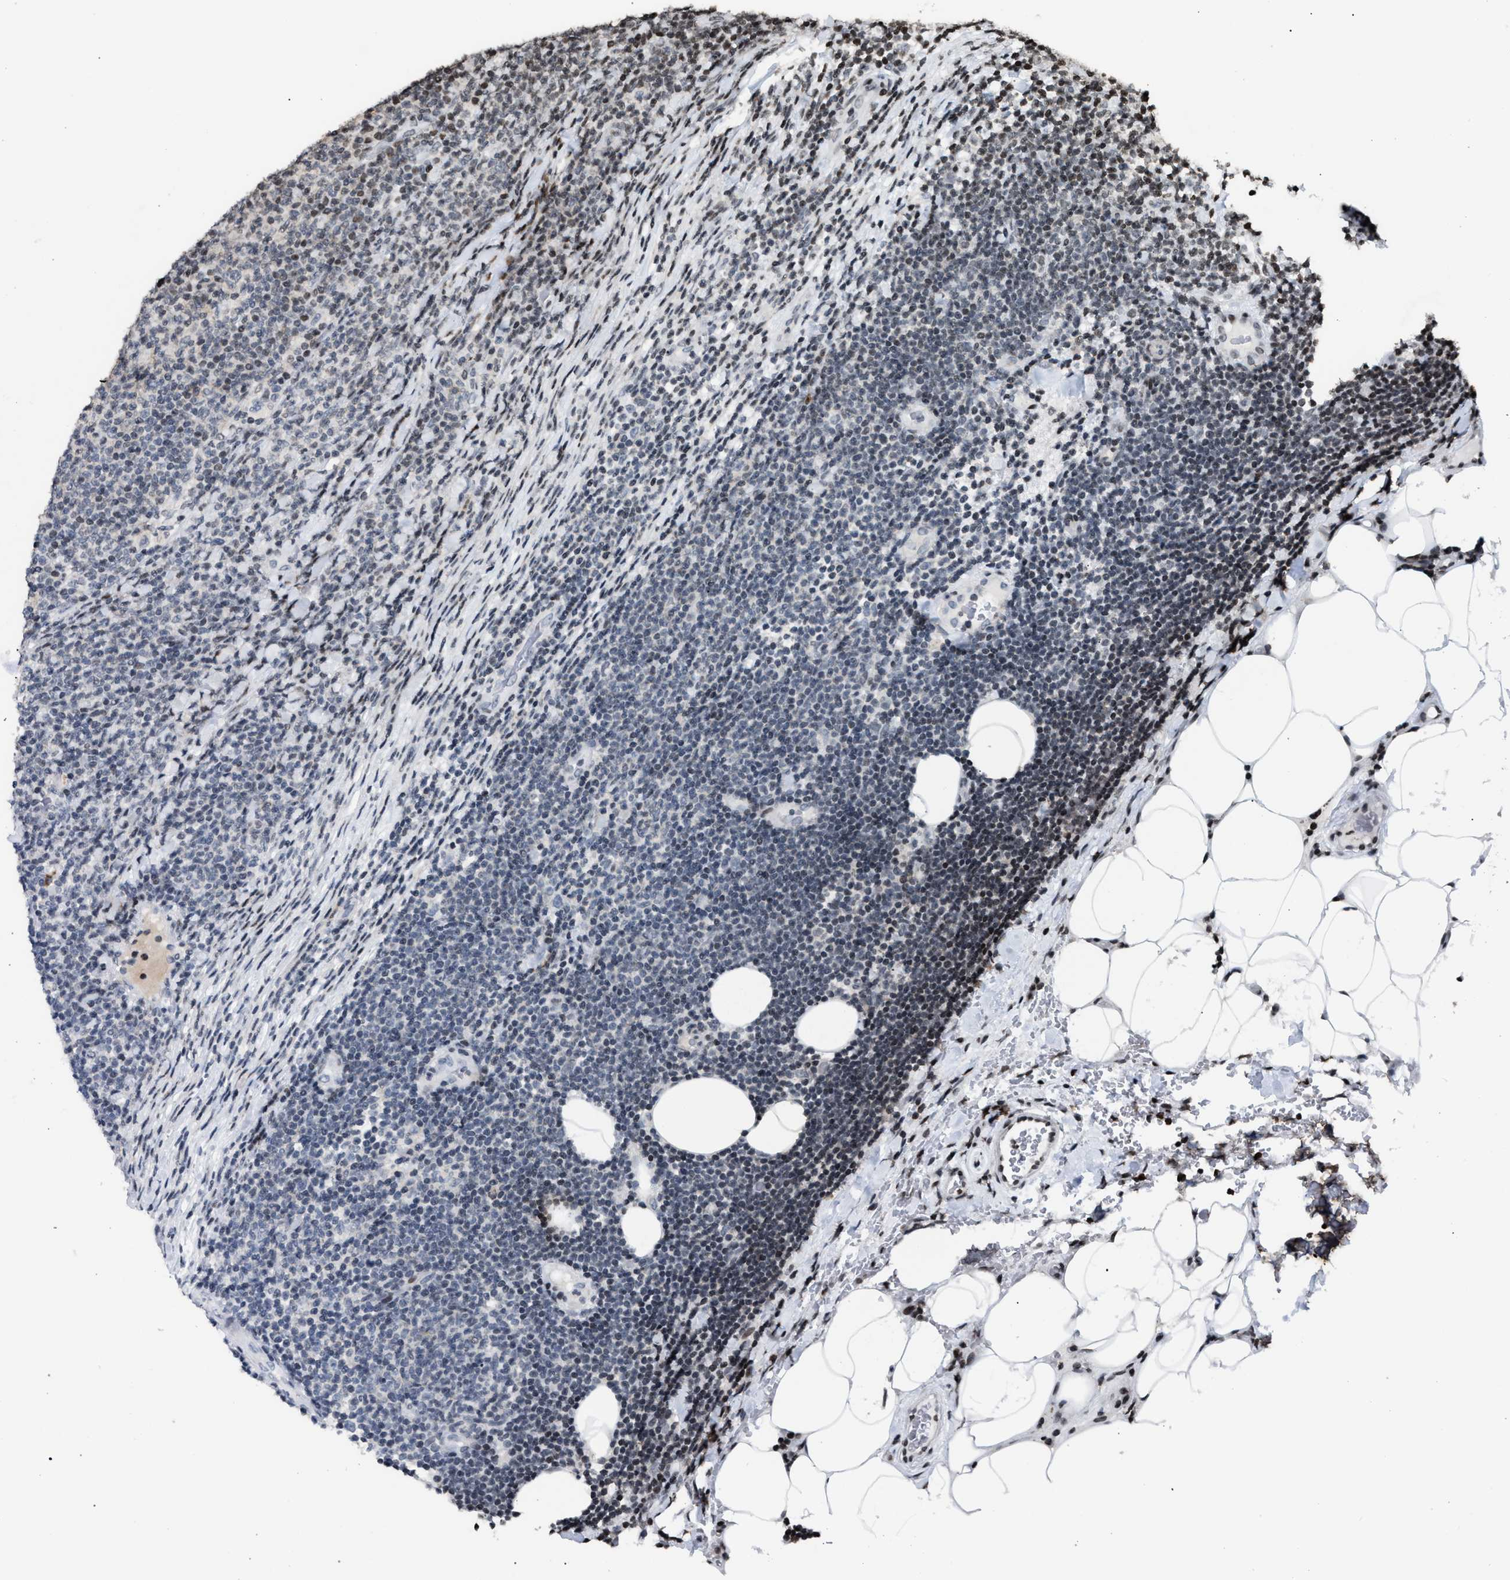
{"staining": {"intensity": "weak", "quantity": "<25%", "location": "nuclear"}, "tissue": "lymphoma", "cell_type": "Tumor cells", "image_type": "cancer", "snomed": [{"axis": "morphology", "description": "Malignant lymphoma, non-Hodgkin's type, Low grade"}, {"axis": "topography", "description": "Lymph node"}], "caption": "Protein analysis of lymphoma exhibits no significant staining in tumor cells. (DAB (3,3'-diaminobenzidine) immunohistochemistry (IHC), high magnification).", "gene": "FOXD3", "patient": {"sex": "male", "age": 66}}